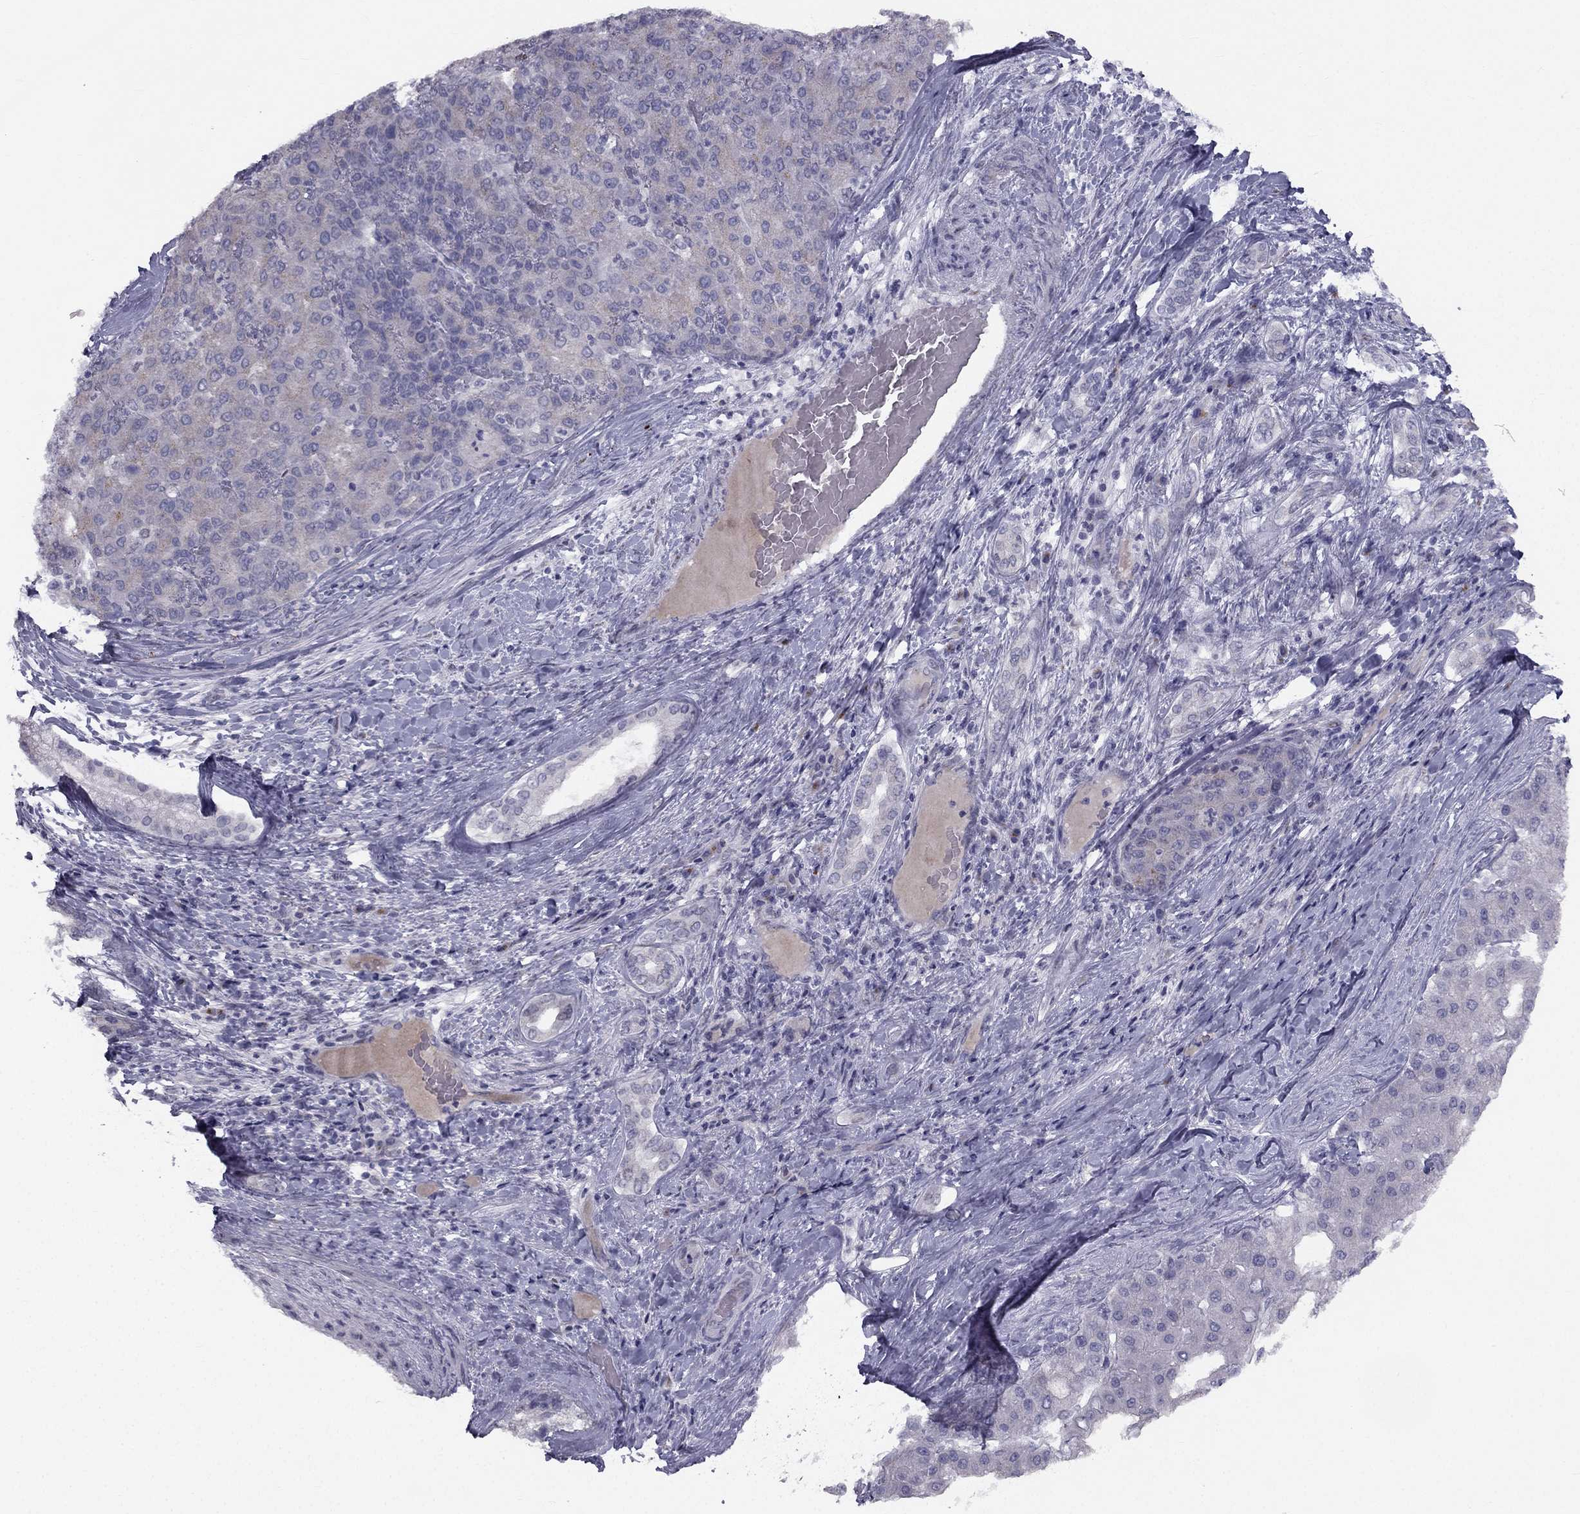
{"staining": {"intensity": "weak", "quantity": "25%-75%", "location": "cytoplasmic/membranous"}, "tissue": "liver cancer", "cell_type": "Tumor cells", "image_type": "cancer", "snomed": [{"axis": "morphology", "description": "Carcinoma, Hepatocellular, NOS"}, {"axis": "topography", "description": "Liver"}], "caption": "Immunohistochemical staining of liver cancer (hepatocellular carcinoma) exhibits low levels of weak cytoplasmic/membranous staining in approximately 25%-75% of tumor cells.", "gene": "TRPS1", "patient": {"sex": "male", "age": 65}}